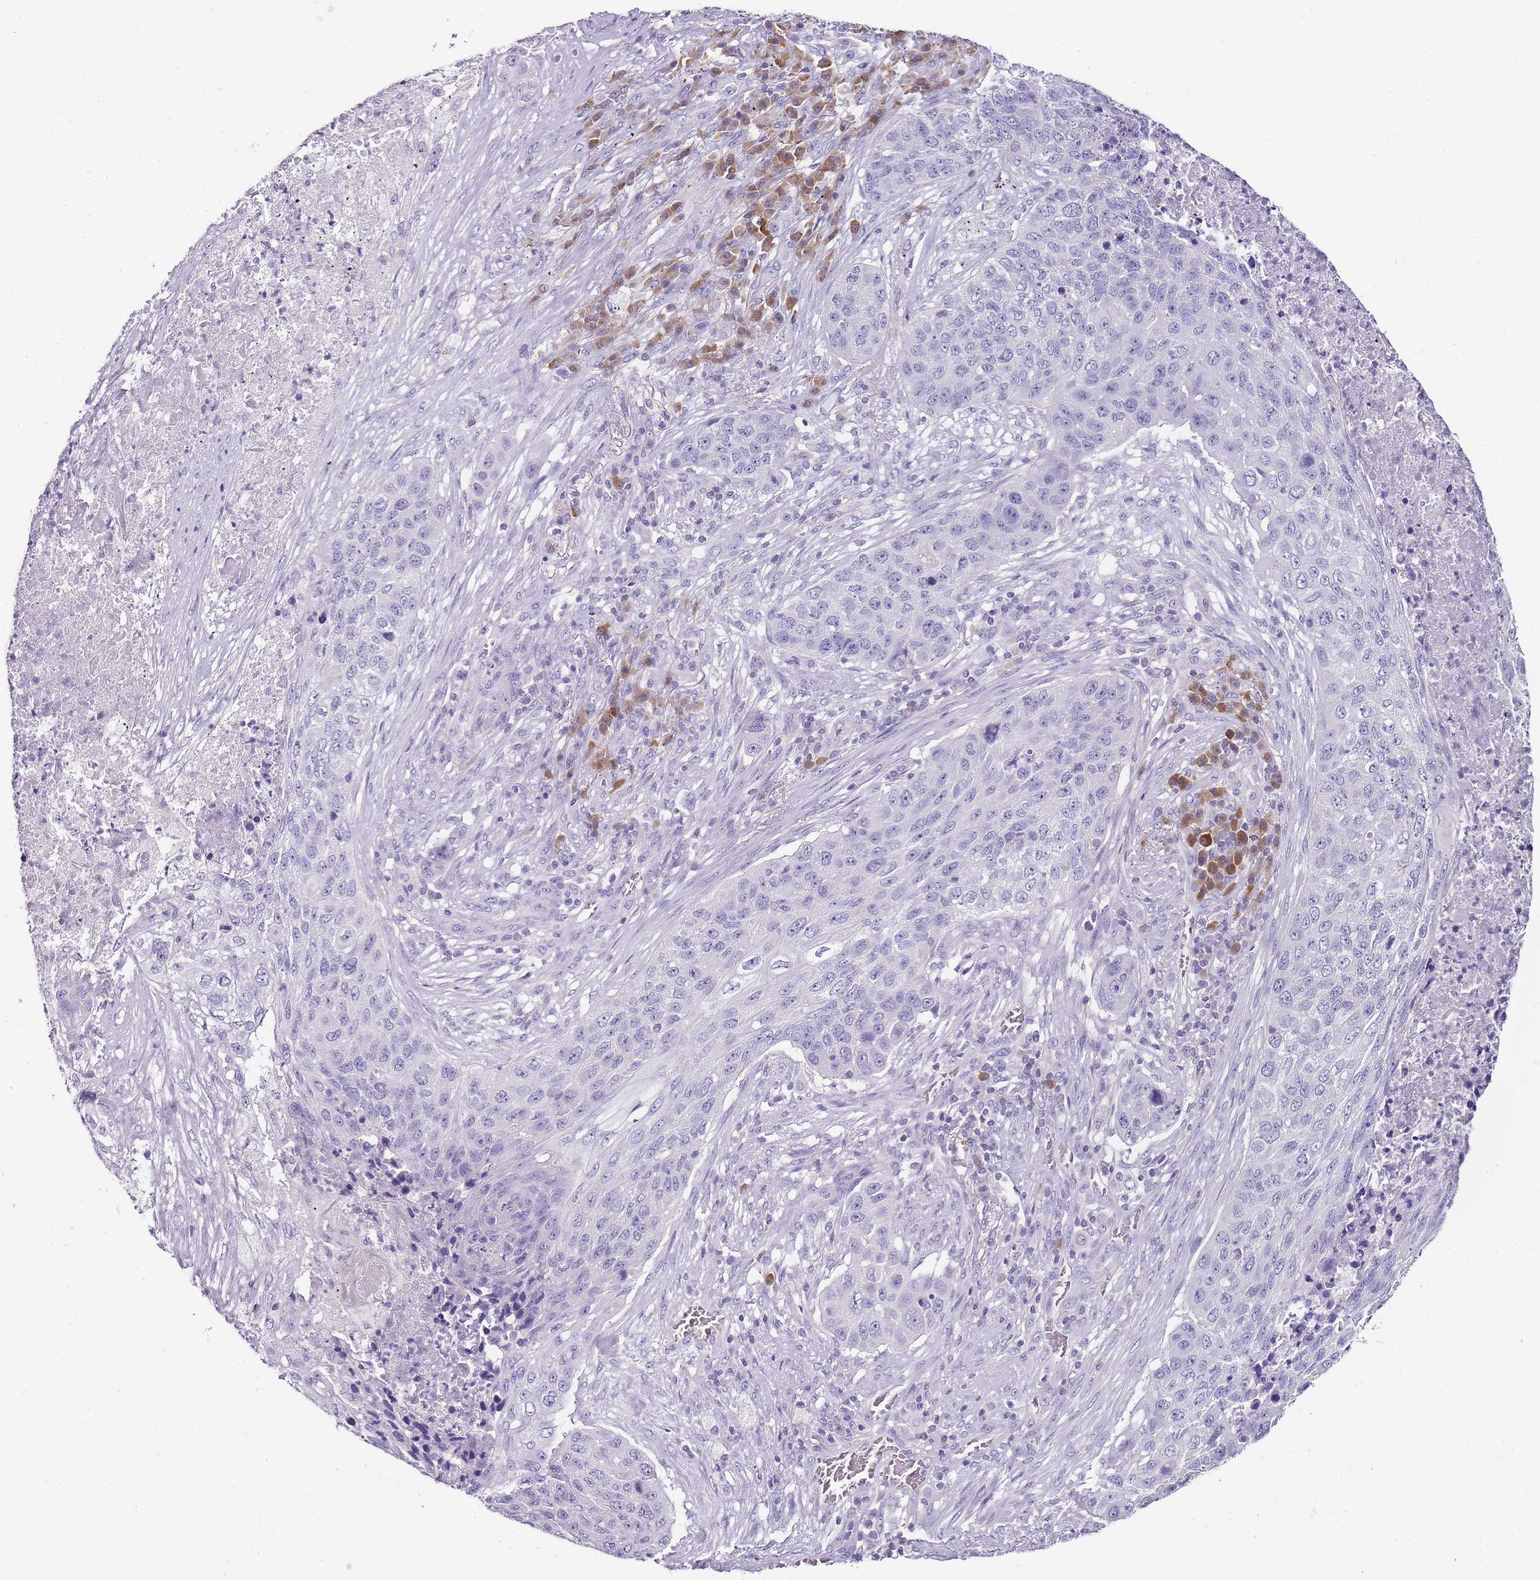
{"staining": {"intensity": "negative", "quantity": "none", "location": "none"}, "tissue": "lung cancer", "cell_type": "Tumor cells", "image_type": "cancer", "snomed": [{"axis": "morphology", "description": "Squamous cell carcinoma, NOS"}, {"axis": "topography", "description": "Lung"}], "caption": "Immunohistochemical staining of human squamous cell carcinoma (lung) reveals no significant expression in tumor cells.", "gene": "ZBP1", "patient": {"sex": "female", "age": 63}}